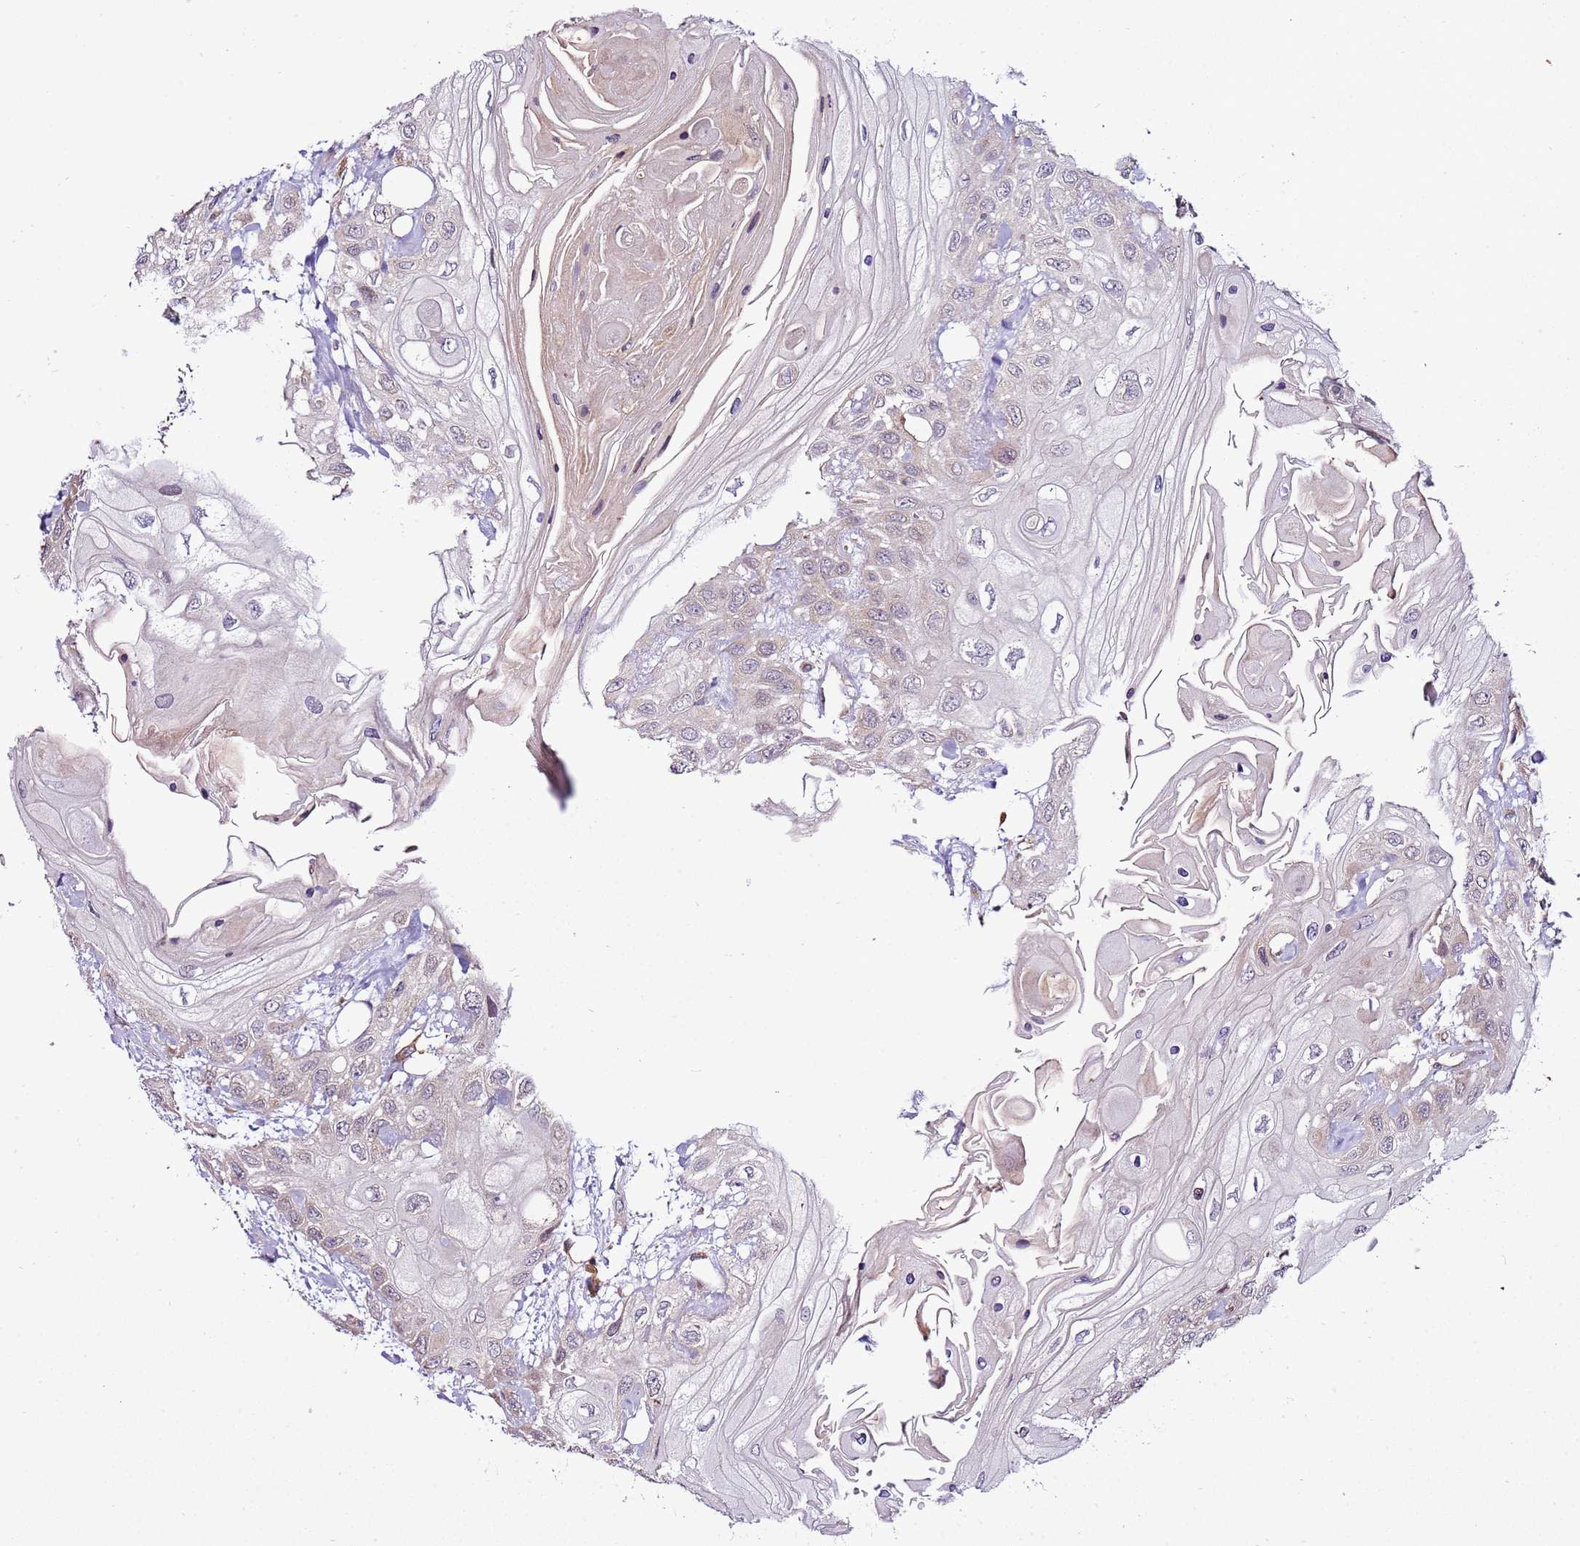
{"staining": {"intensity": "negative", "quantity": "none", "location": "none"}, "tissue": "head and neck cancer", "cell_type": "Tumor cells", "image_type": "cancer", "snomed": [{"axis": "morphology", "description": "Squamous cell carcinoma, NOS"}, {"axis": "topography", "description": "Head-Neck"}], "caption": "Squamous cell carcinoma (head and neck) stained for a protein using immunohistochemistry (IHC) exhibits no staining tumor cells.", "gene": "SCARA3", "patient": {"sex": "female", "age": 43}}